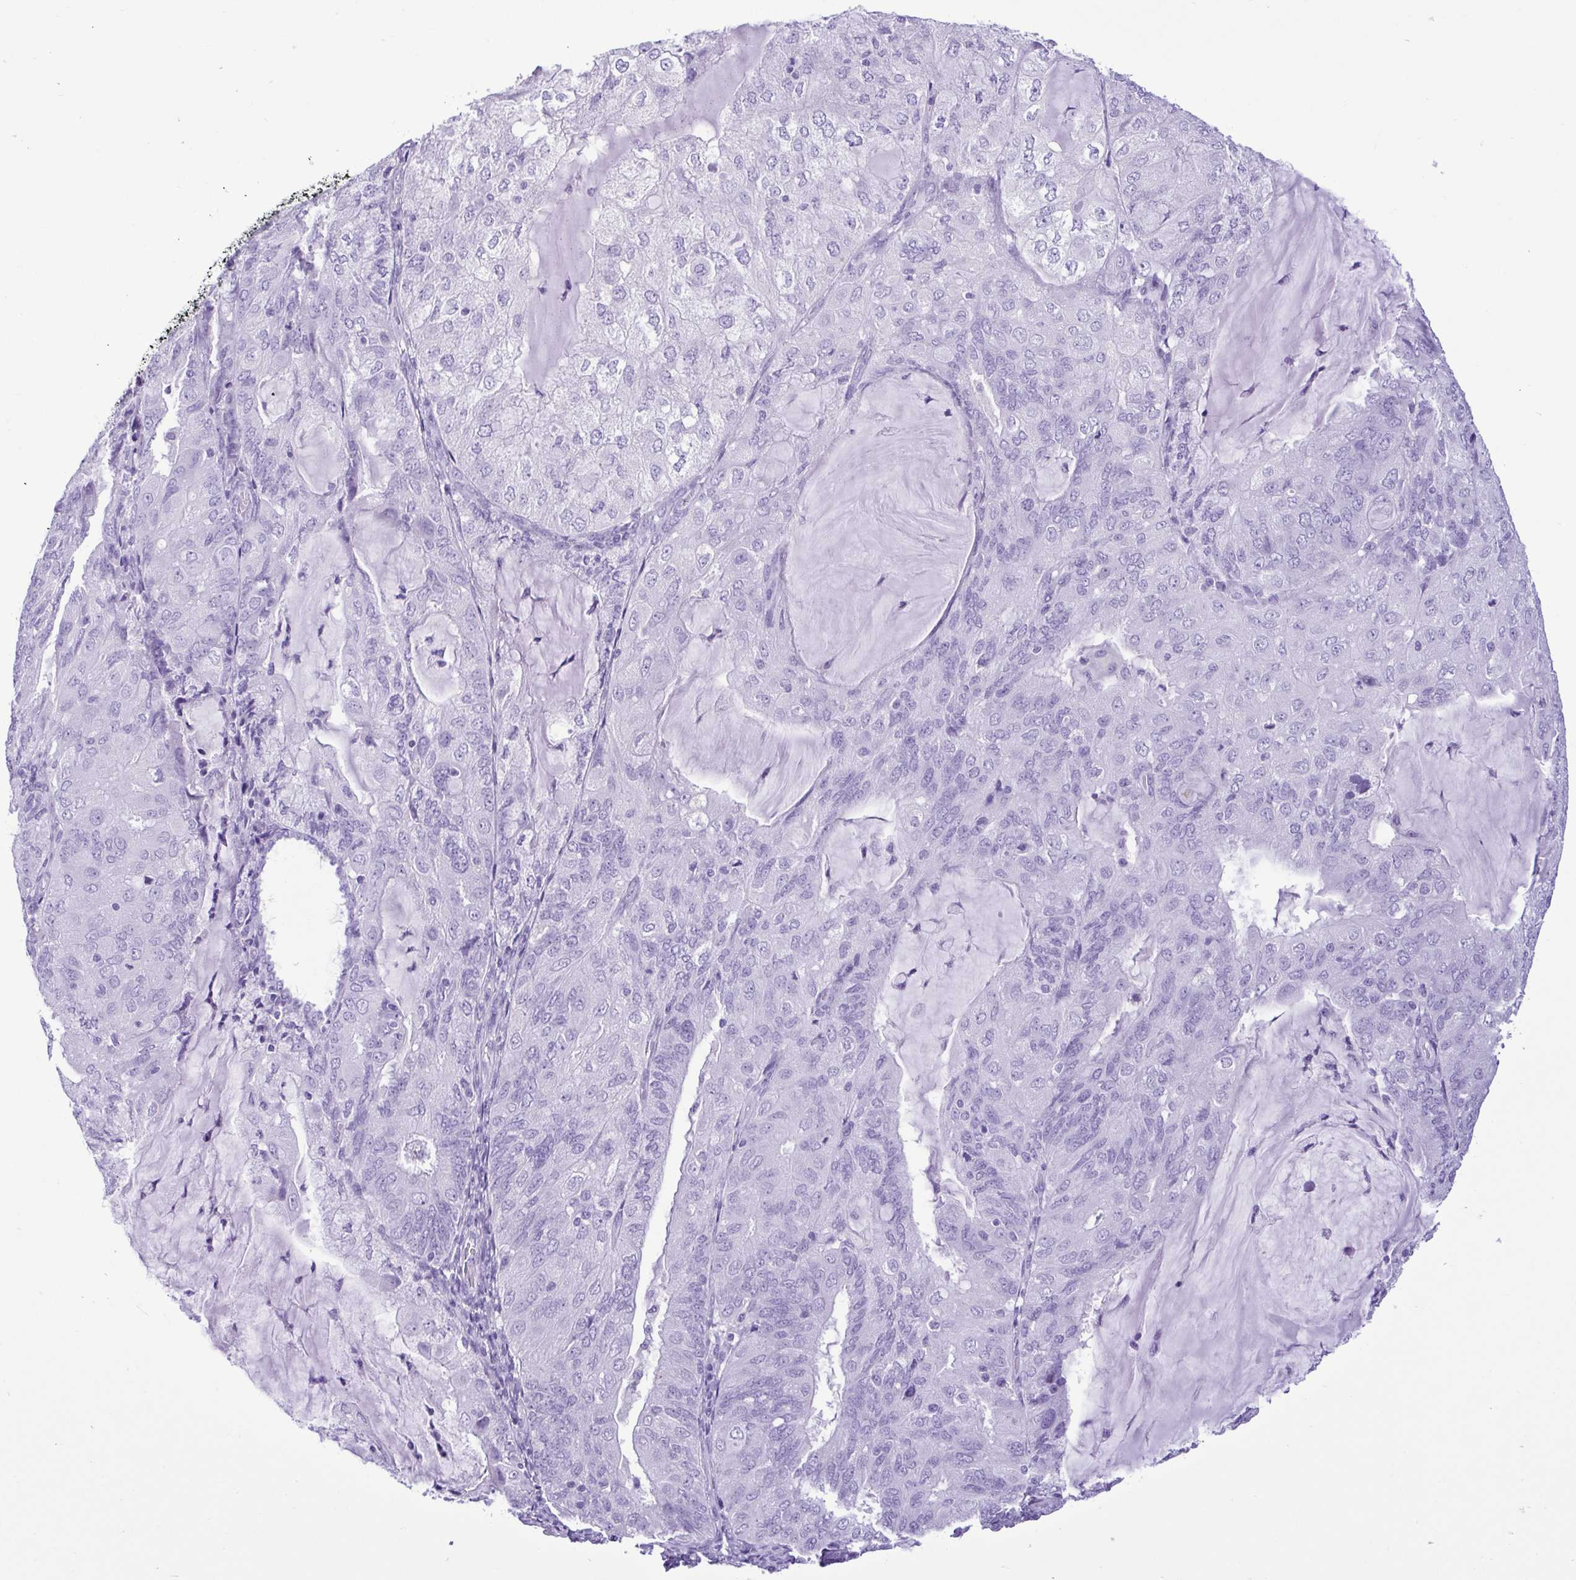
{"staining": {"intensity": "negative", "quantity": "none", "location": "none"}, "tissue": "endometrial cancer", "cell_type": "Tumor cells", "image_type": "cancer", "snomed": [{"axis": "morphology", "description": "Adenocarcinoma, NOS"}, {"axis": "topography", "description": "Endometrium"}], "caption": "There is no significant staining in tumor cells of endometrial adenocarcinoma.", "gene": "SPATA16", "patient": {"sex": "female", "age": 81}}